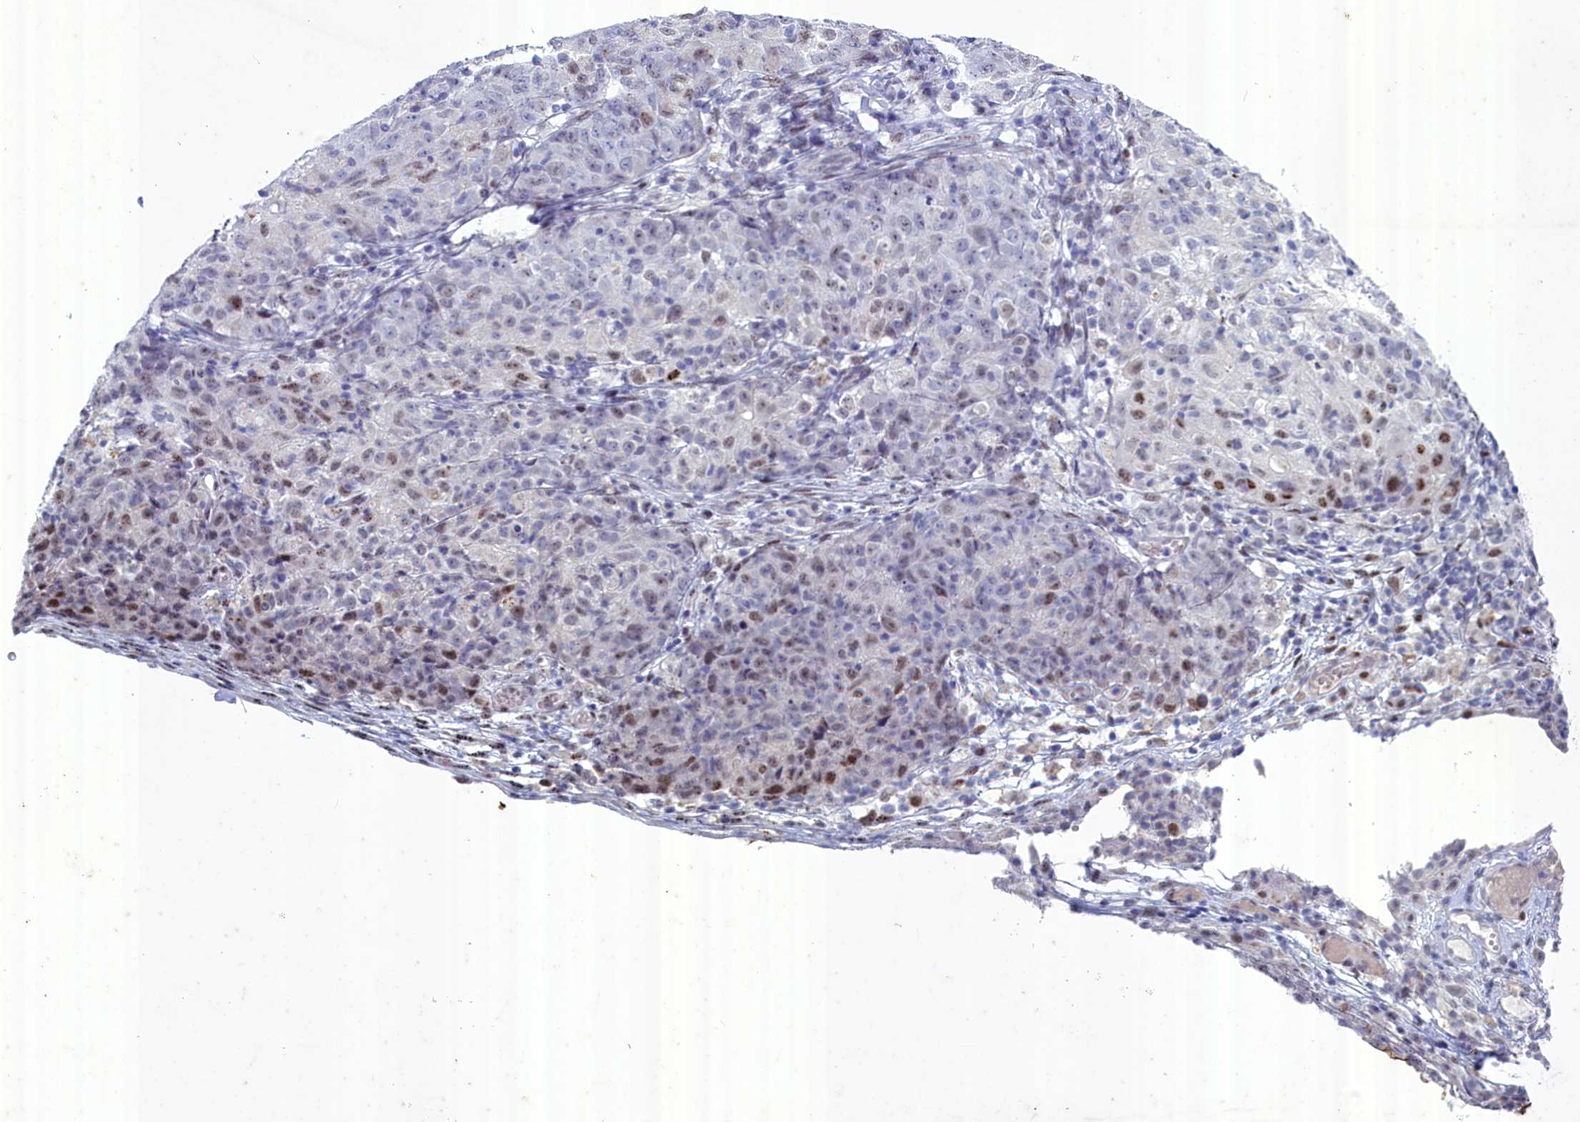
{"staining": {"intensity": "moderate", "quantity": "<25%", "location": "nuclear"}, "tissue": "ovarian cancer", "cell_type": "Tumor cells", "image_type": "cancer", "snomed": [{"axis": "morphology", "description": "Carcinoma, endometroid"}, {"axis": "topography", "description": "Ovary"}], "caption": "A low amount of moderate nuclear staining is identified in approximately <25% of tumor cells in ovarian cancer (endometroid carcinoma) tissue.", "gene": "WDR76", "patient": {"sex": "female", "age": 42}}